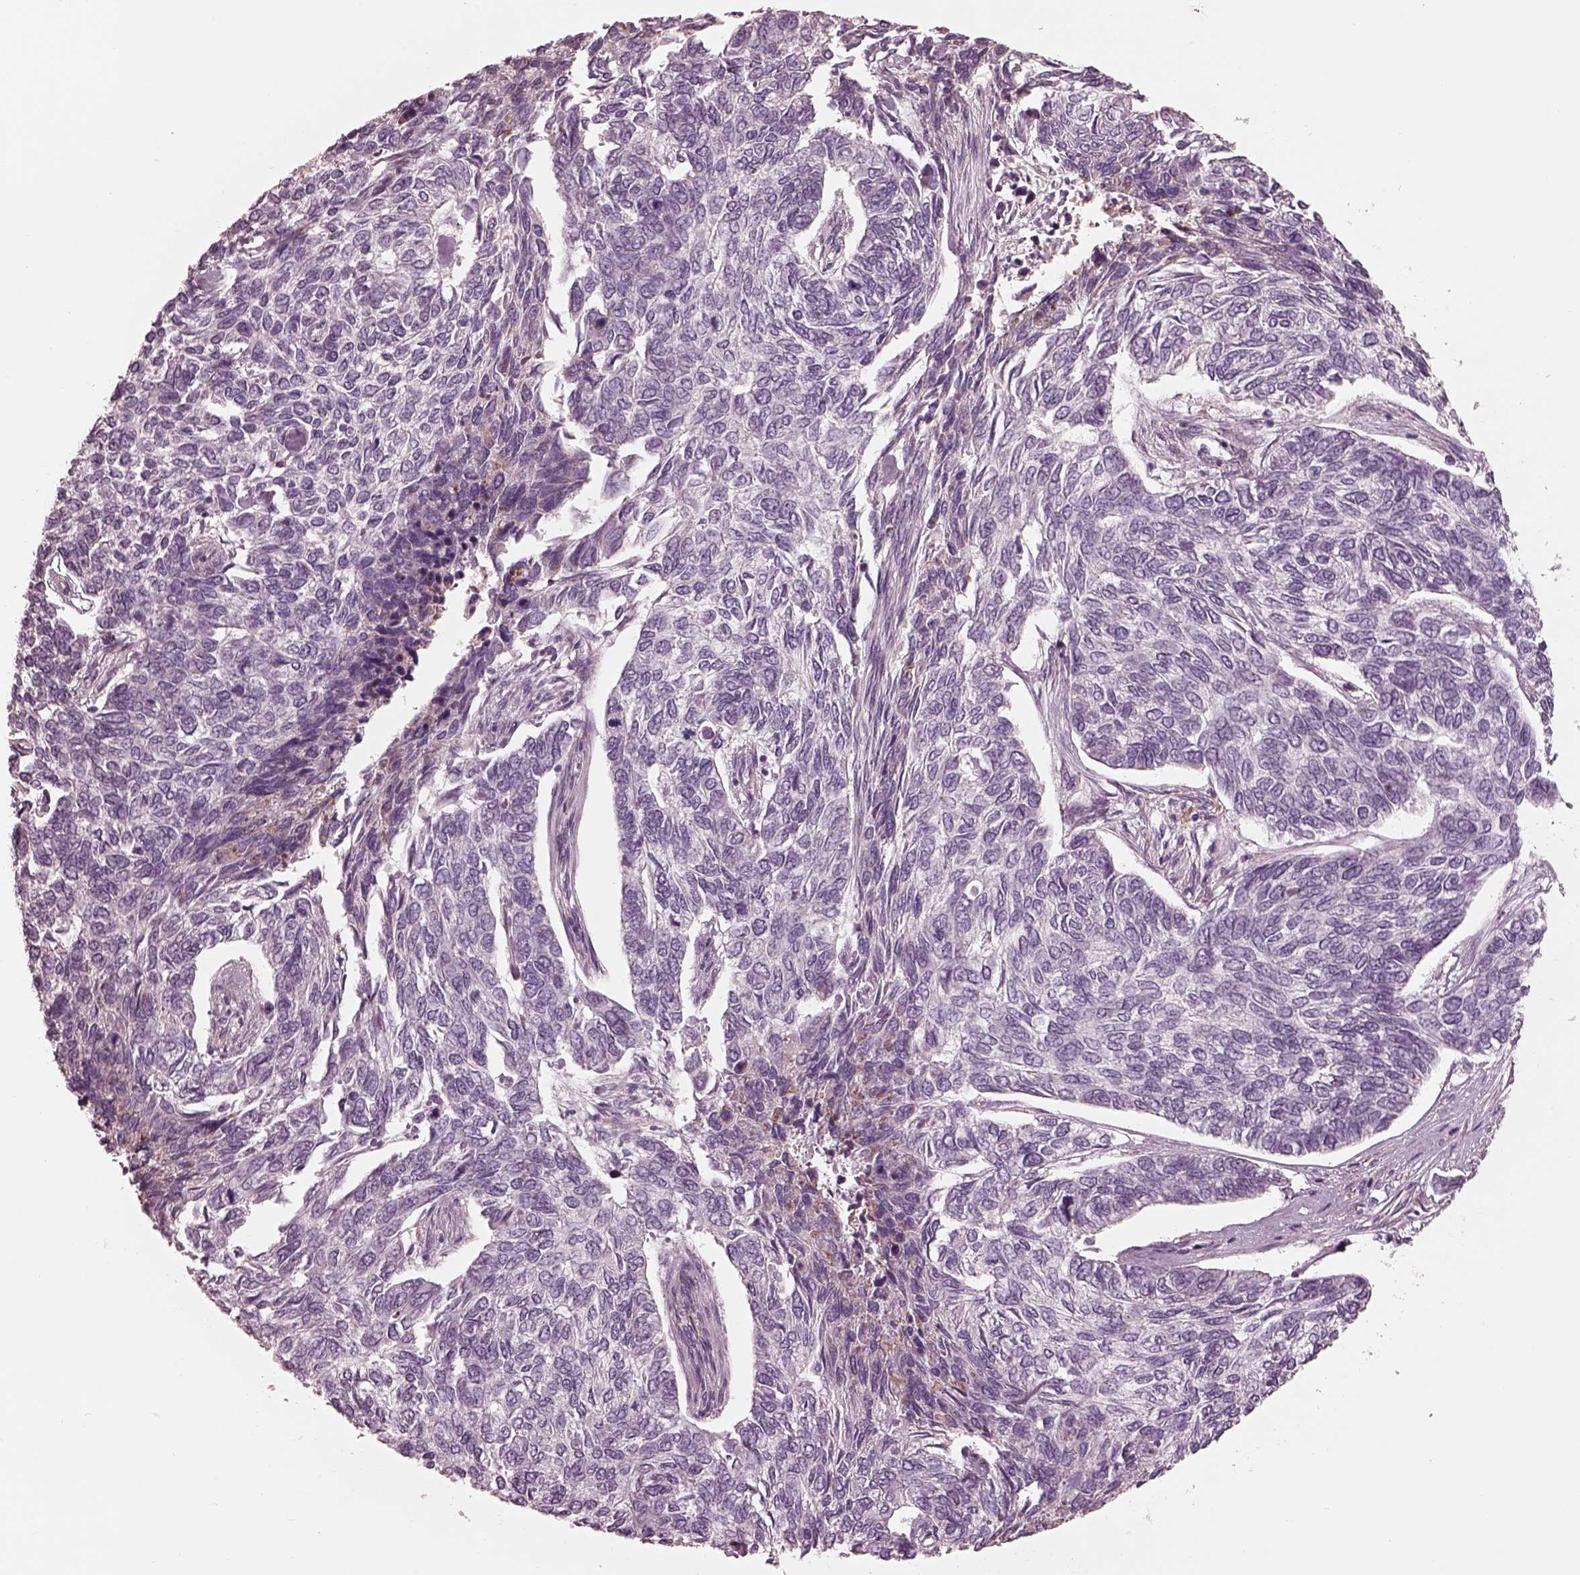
{"staining": {"intensity": "negative", "quantity": "none", "location": "none"}, "tissue": "skin cancer", "cell_type": "Tumor cells", "image_type": "cancer", "snomed": [{"axis": "morphology", "description": "Basal cell carcinoma"}, {"axis": "topography", "description": "Skin"}], "caption": "The micrograph exhibits no staining of tumor cells in basal cell carcinoma (skin). (DAB immunohistochemistry (IHC) with hematoxylin counter stain).", "gene": "CADM2", "patient": {"sex": "female", "age": 65}}